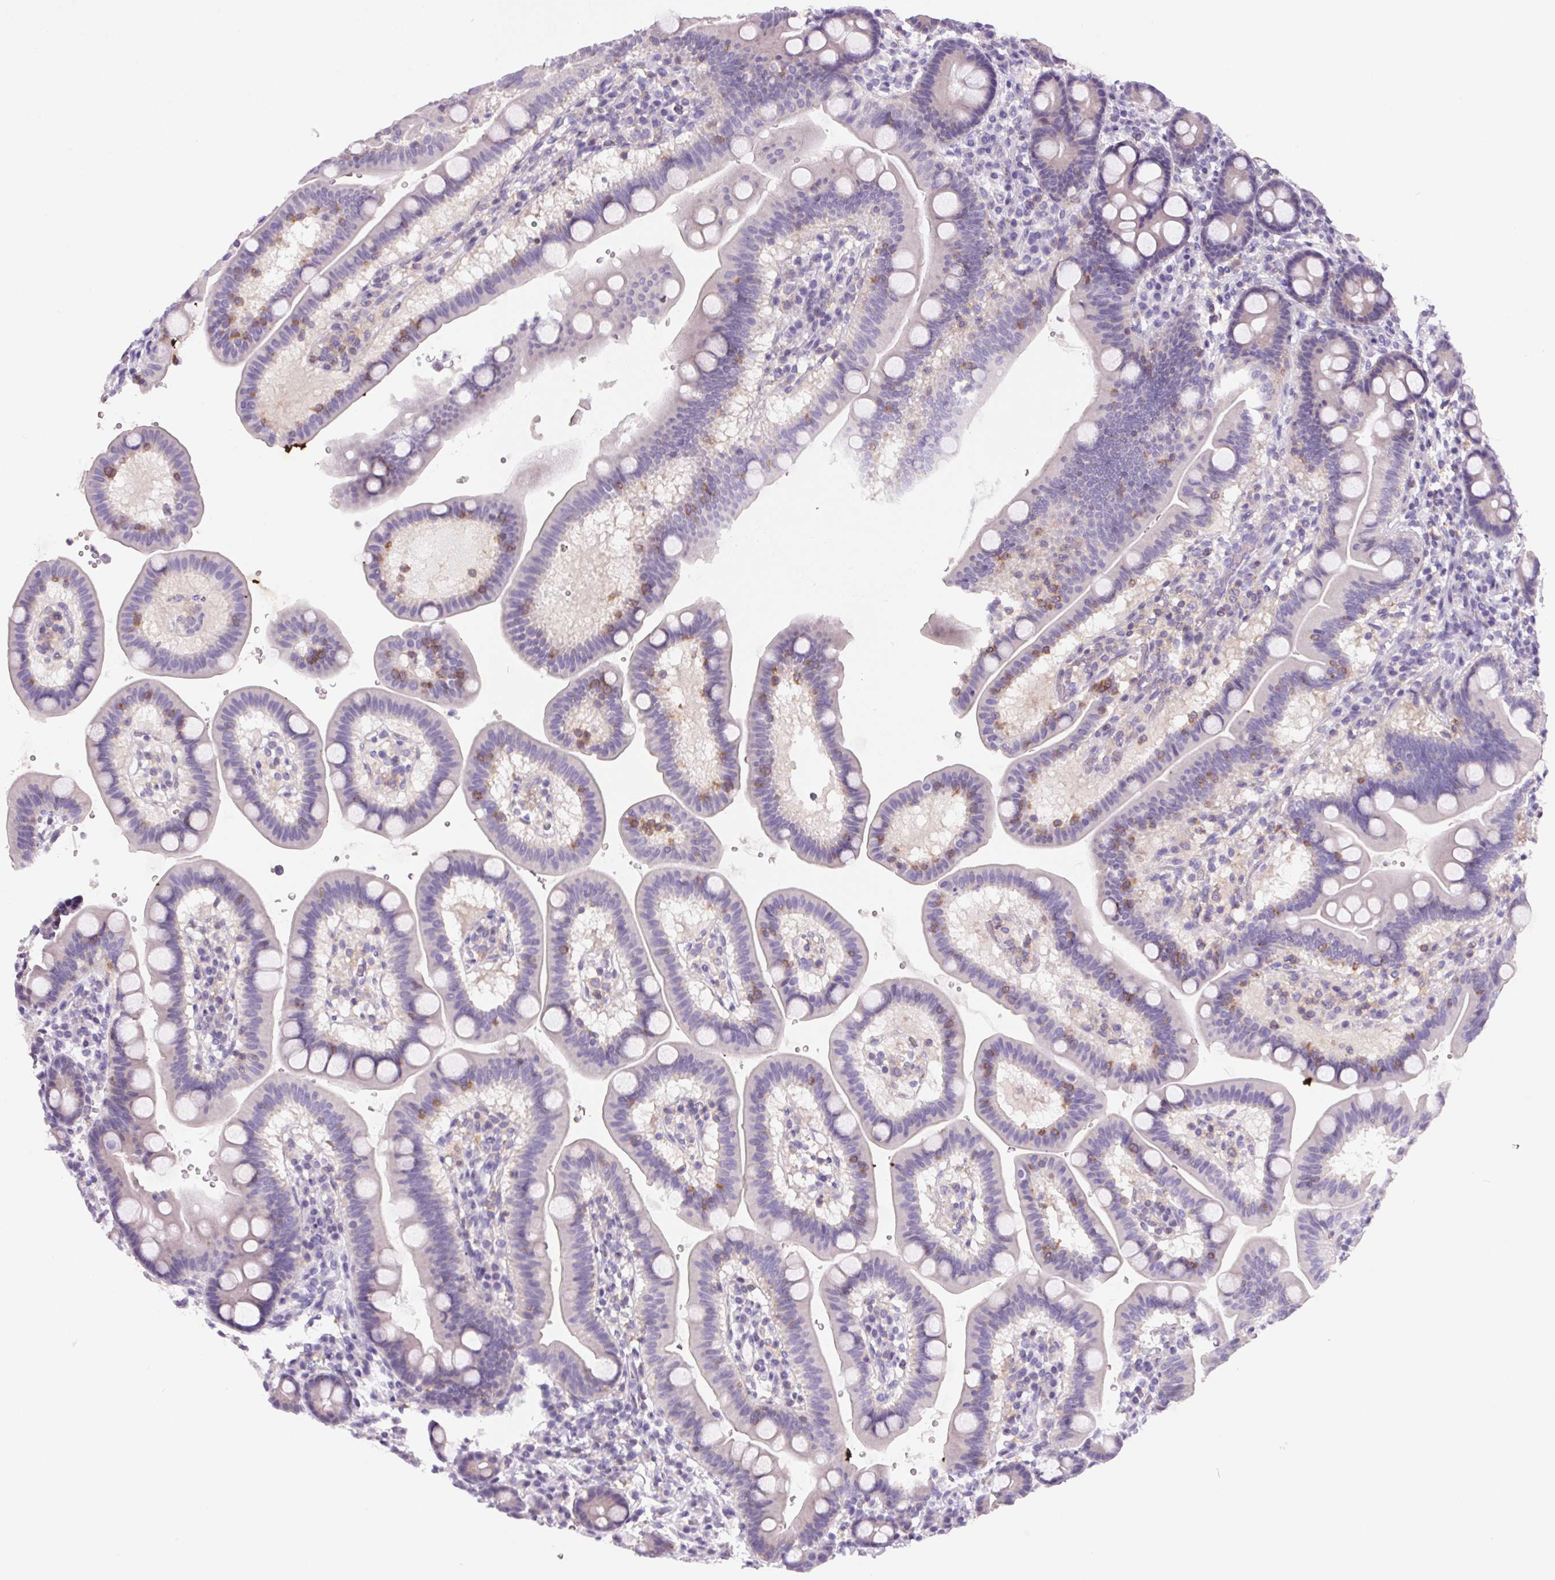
{"staining": {"intensity": "negative", "quantity": "none", "location": "none"}, "tissue": "duodenum", "cell_type": "Glandular cells", "image_type": "normal", "snomed": [{"axis": "morphology", "description": "Normal tissue, NOS"}, {"axis": "topography", "description": "Duodenum"}], "caption": "Immunohistochemical staining of normal human duodenum shows no significant staining in glandular cells. The staining was performed using DAB (3,3'-diaminobenzidine) to visualize the protein expression in brown, while the nuclei were stained in blue with hematoxylin (Magnification: 20x).", "gene": "S100A2", "patient": {"sex": "male", "age": 59}}